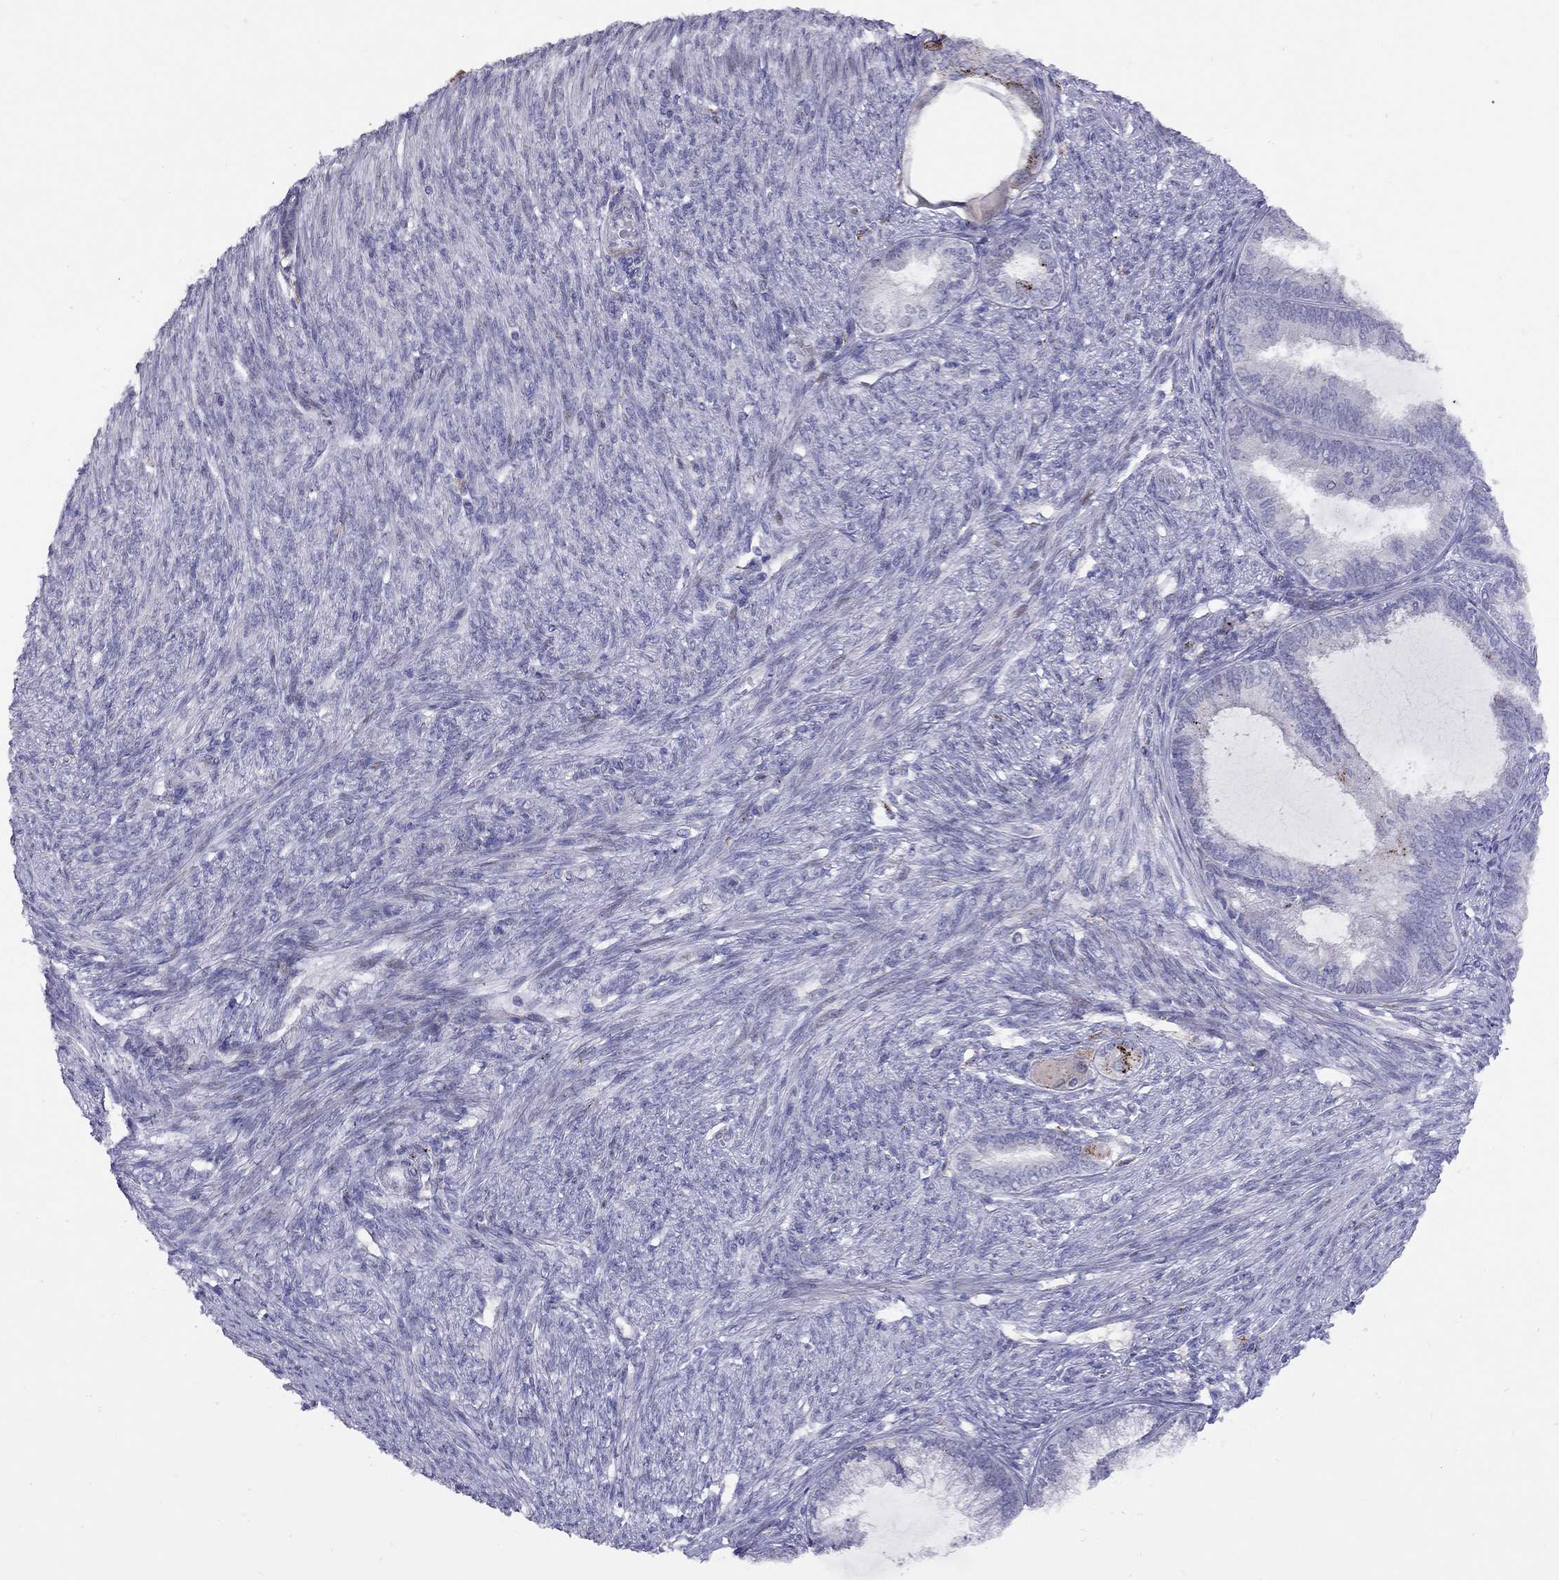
{"staining": {"intensity": "negative", "quantity": "none", "location": "none"}, "tissue": "endometrial cancer", "cell_type": "Tumor cells", "image_type": "cancer", "snomed": [{"axis": "morphology", "description": "Adenocarcinoma, NOS"}, {"axis": "topography", "description": "Endometrium"}], "caption": "This image is of endometrial cancer (adenocarcinoma) stained with immunohistochemistry (IHC) to label a protein in brown with the nuclei are counter-stained blue. There is no expression in tumor cells.", "gene": "MAGEB4", "patient": {"sex": "female", "age": 86}}